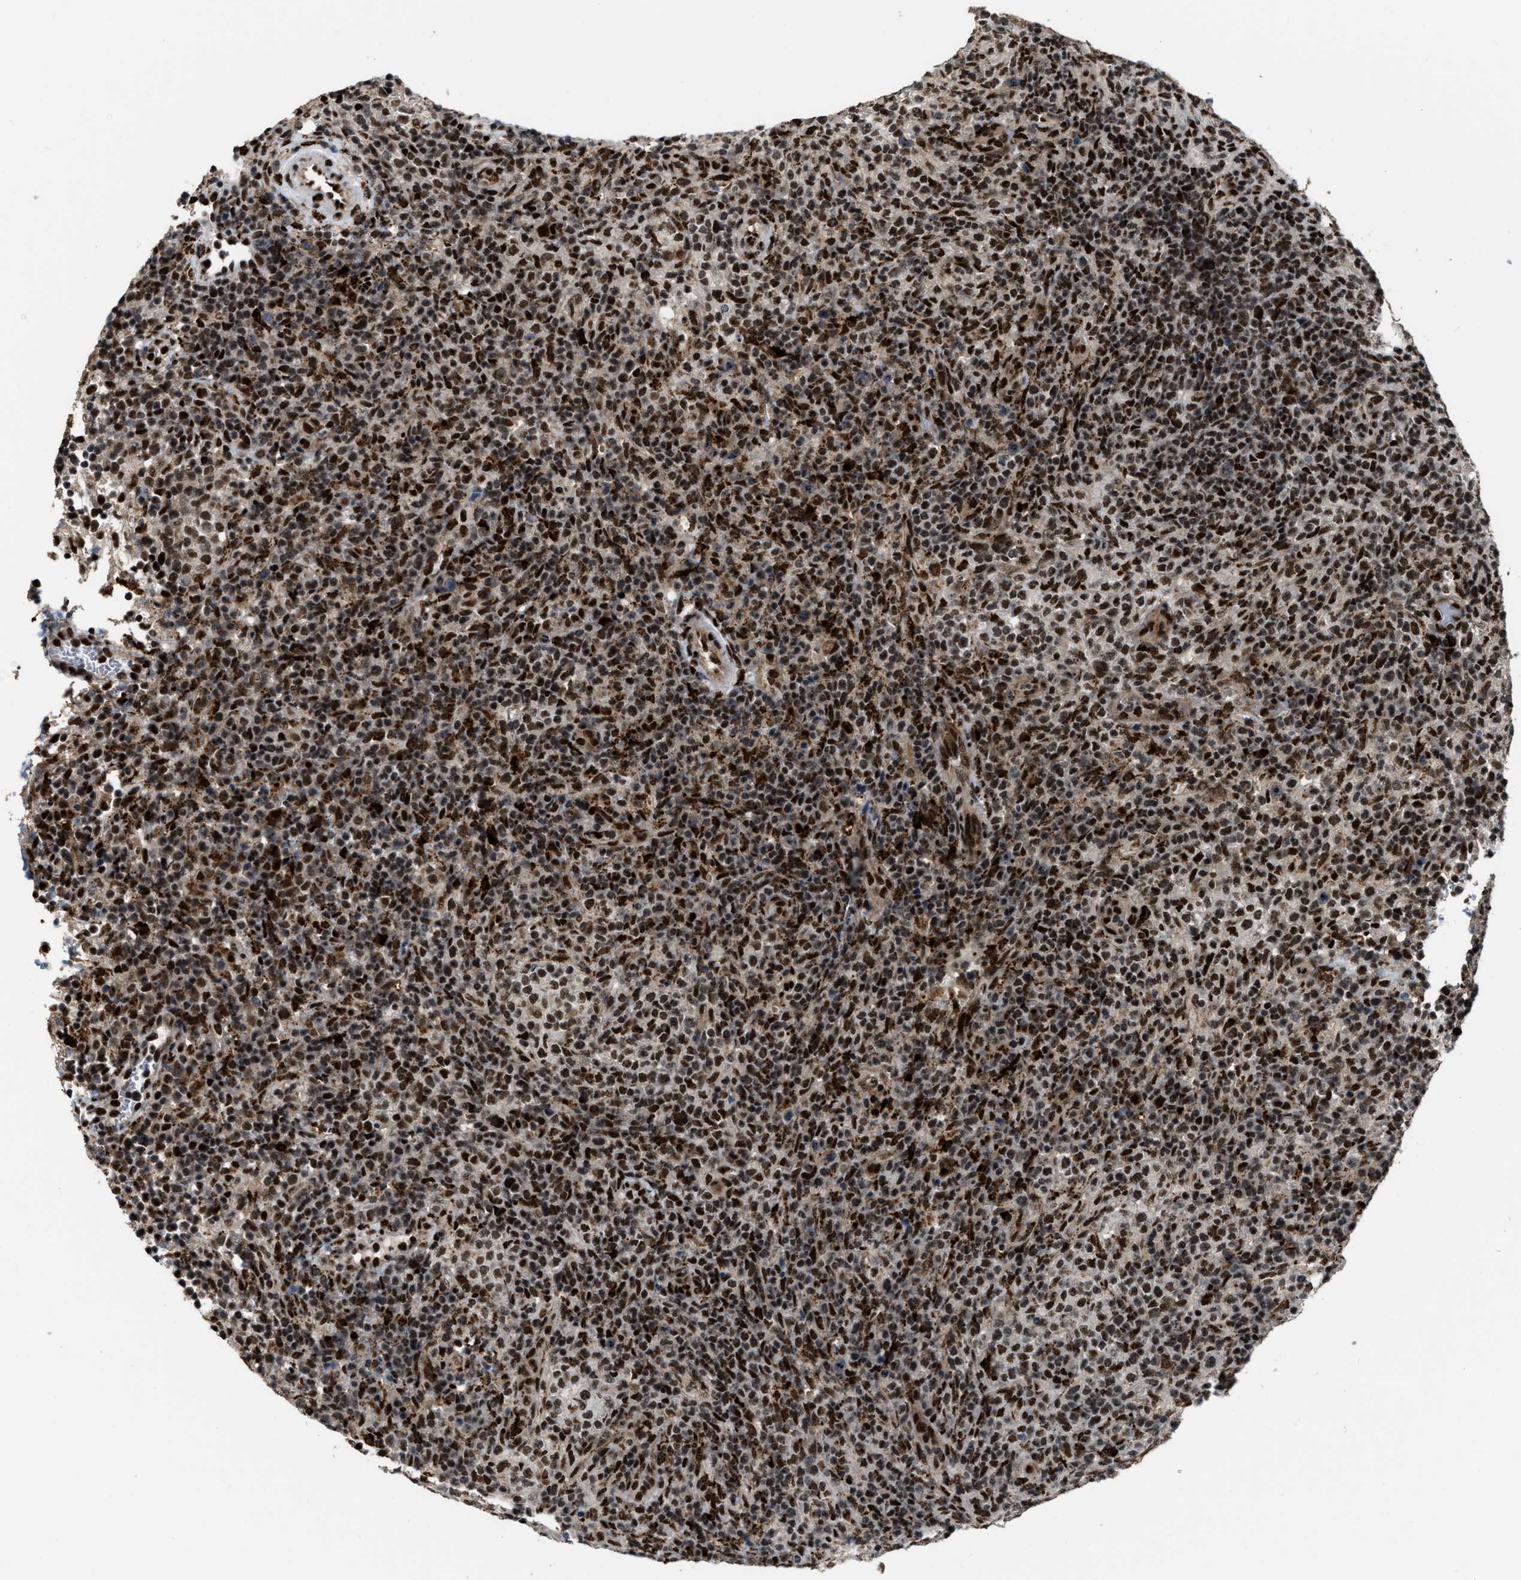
{"staining": {"intensity": "strong", "quantity": ">75%", "location": "cytoplasmic/membranous,nuclear"}, "tissue": "lymphoma", "cell_type": "Tumor cells", "image_type": "cancer", "snomed": [{"axis": "morphology", "description": "Malignant lymphoma, non-Hodgkin's type, High grade"}, {"axis": "topography", "description": "Lymph node"}], "caption": "Malignant lymphoma, non-Hodgkin's type (high-grade) stained with a protein marker demonstrates strong staining in tumor cells.", "gene": "NUMA1", "patient": {"sex": "female", "age": 76}}